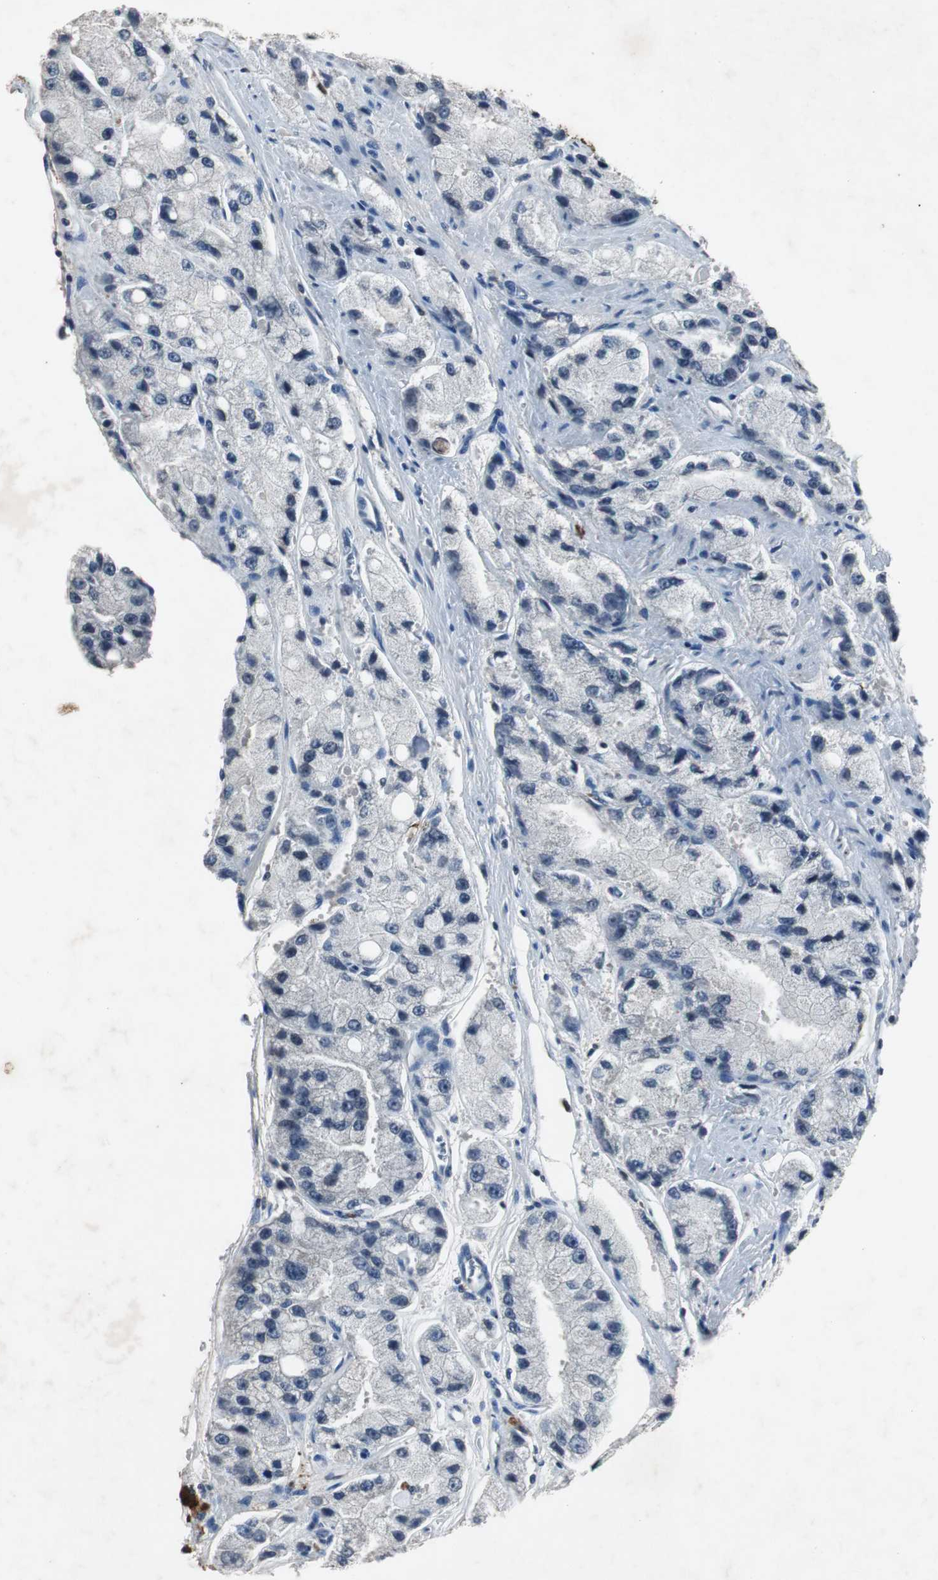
{"staining": {"intensity": "negative", "quantity": "none", "location": "none"}, "tissue": "prostate cancer", "cell_type": "Tumor cells", "image_type": "cancer", "snomed": [{"axis": "morphology", "description": "Adenocarcinoma, High grade"}, {"axis": "topography", "description": "Prostate"}], "caption": "There is no significant positivity in tumor cells of prostate cancer.", "gene": "ADNP2", "patient": {"sex": "male", "age": 58}}